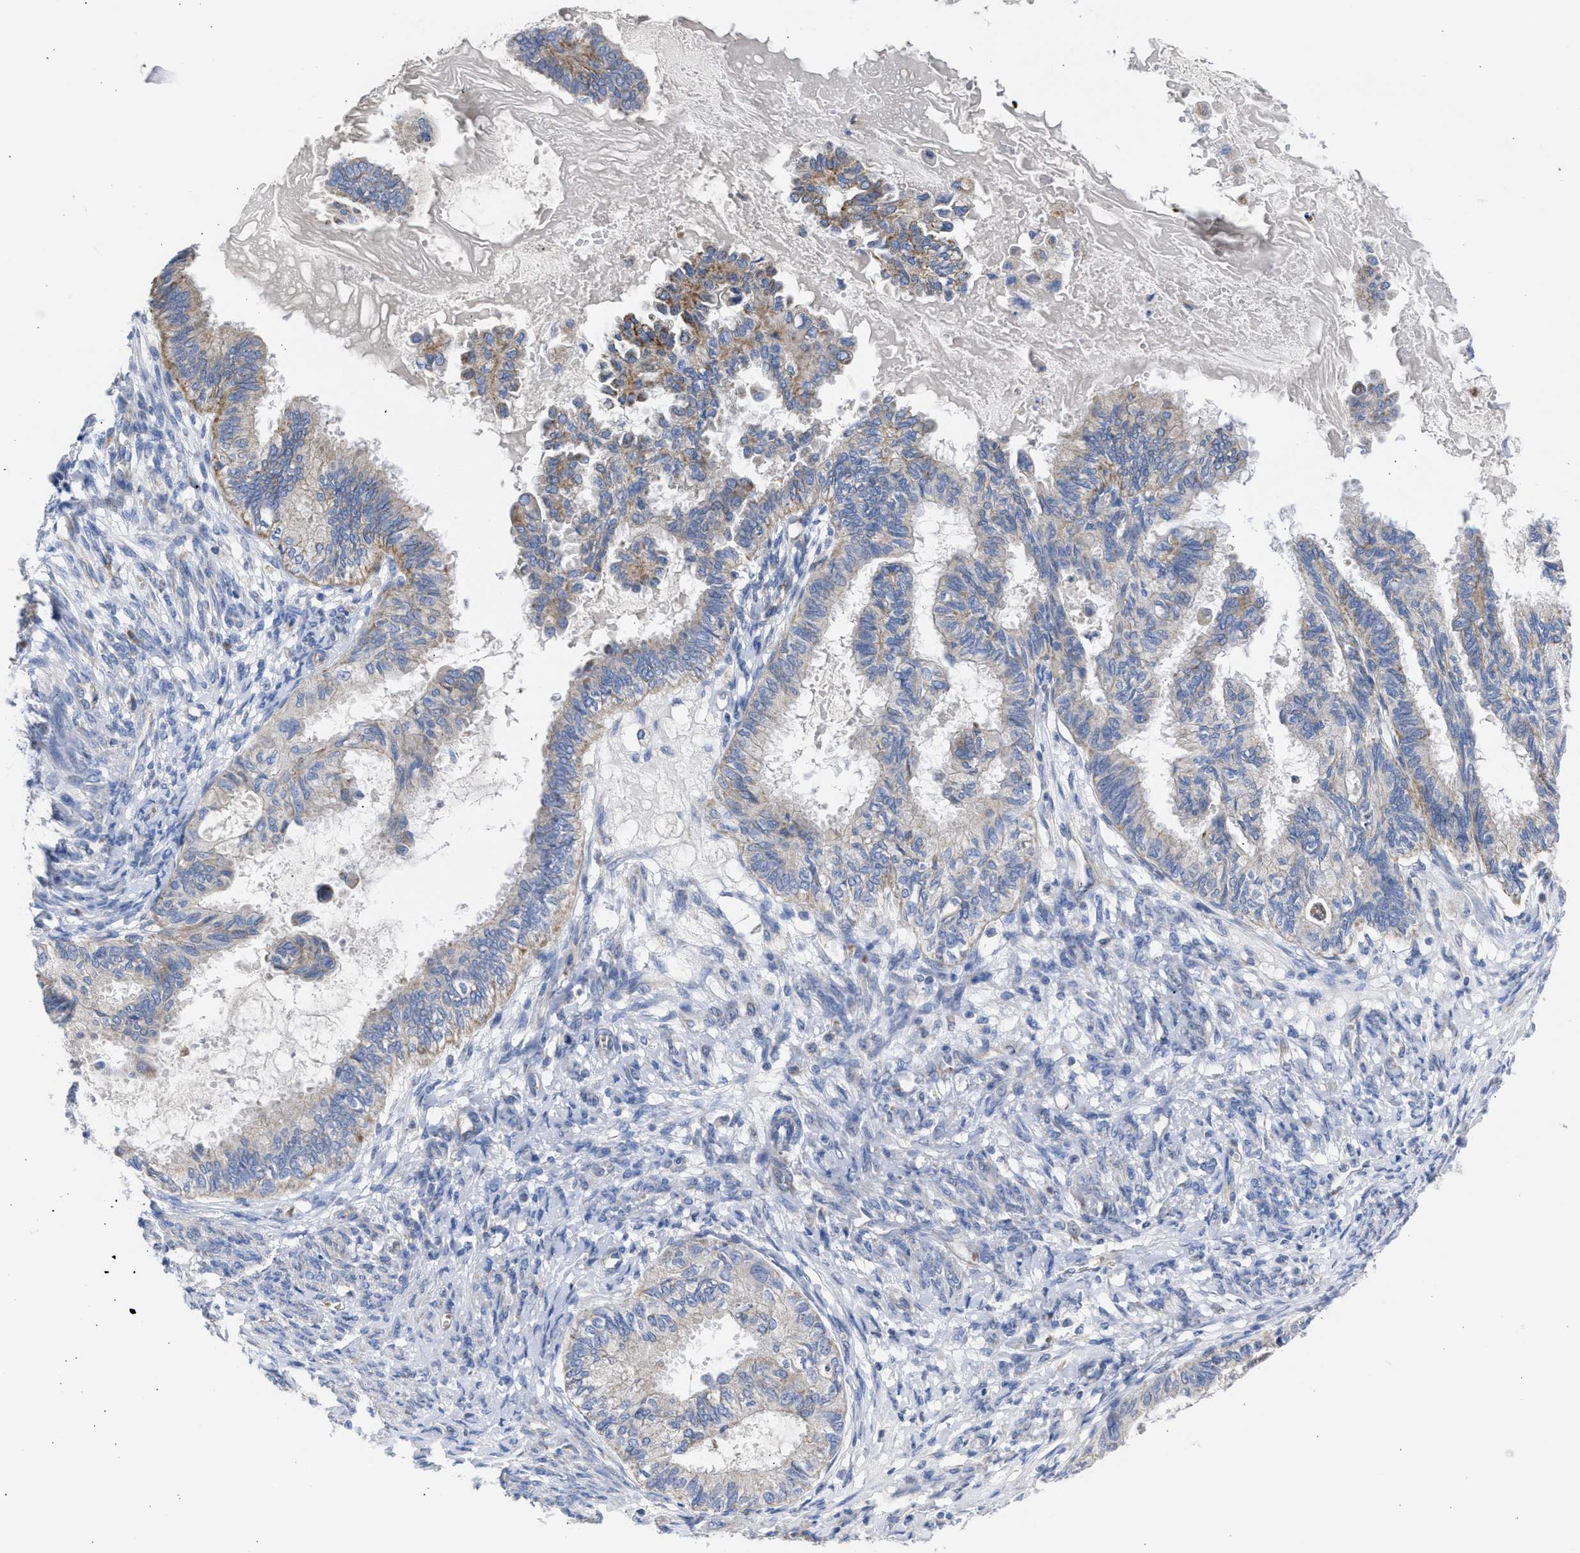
{"staining": {"intensity": "moderate", "quantity": "<25%", "location": "cytoplasmic/membranous"}, "tissue": "cervical cancer", "cell_type": "Tumor cells", "image_type": "cancer", "snomed": [{"axis": "morphology", "description": "Normal tissue, NOS"}, {"axis": "morphology", "description": "Adenocarcinoma, NOS"}, {"axis": "topography", "description": "Cervix"}, {"axis": "topography", "description": "Endometrium"}], "caption": "Tumor cells reveal moderate cytoplasmic/membranous staining in about <25% of cells in cervical adenocarcinoma.", "gene": "BTG3", "patient": {"sex": "female", "age": 86}}